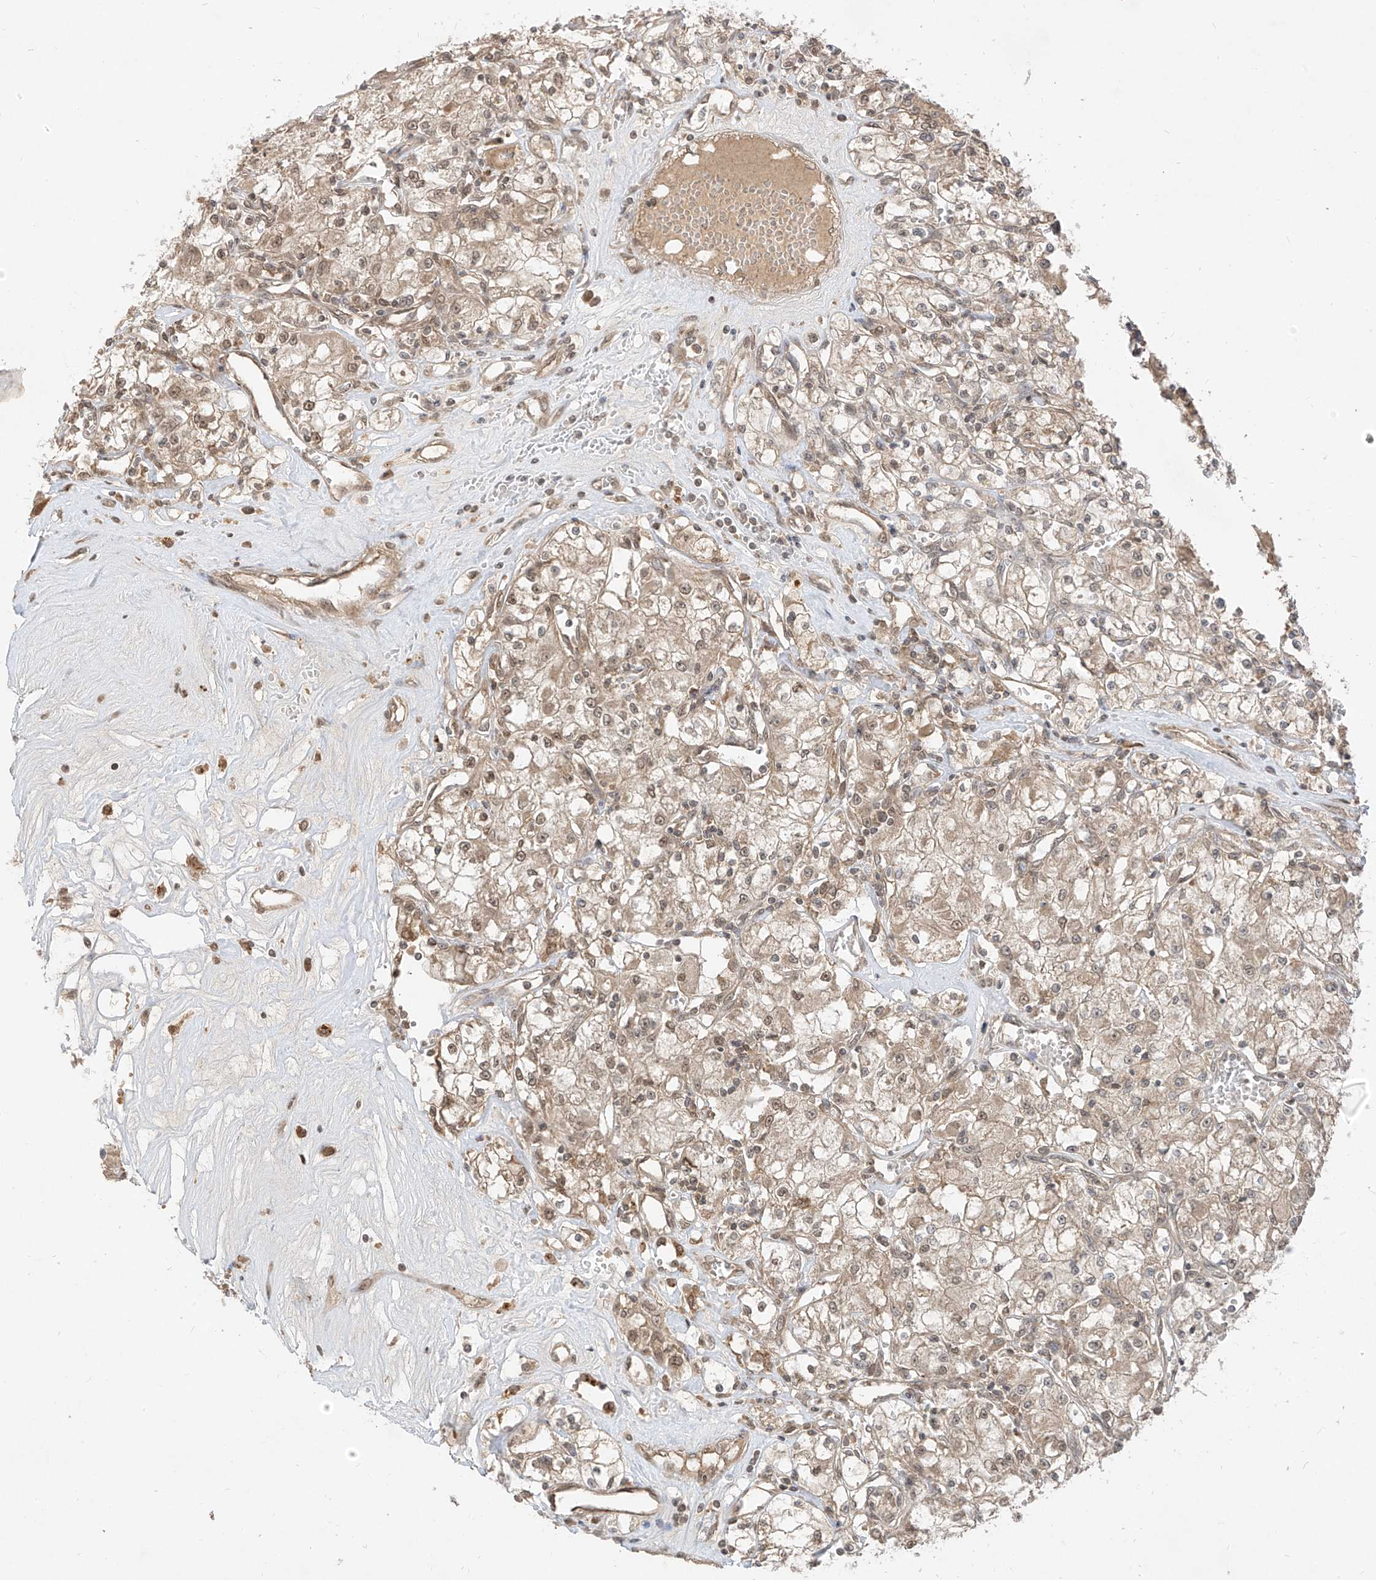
{"staining": {"intensity": "weak", "quantity": ">75%", "location": "cytoplasmic/membranous,nuclear"}, "tissue": "renal cancer", "cell_type": "Tumor cells", "image_type": "cancer", "snomed": [{"axis": "morphology", "description": "Adenocarcinoma, NOS"}, {"axis": "topography", "description": "Kidney"}], "caption": "Renal cancer stained for a protein displays weak cytoplasmic/membranous and nuclear positivity in tumor cells. (brown staining indicates protein expression, while blue staining denotes nuclei).", "gene": "LCOR", "patient": {"sex": "female", "age": 59}}